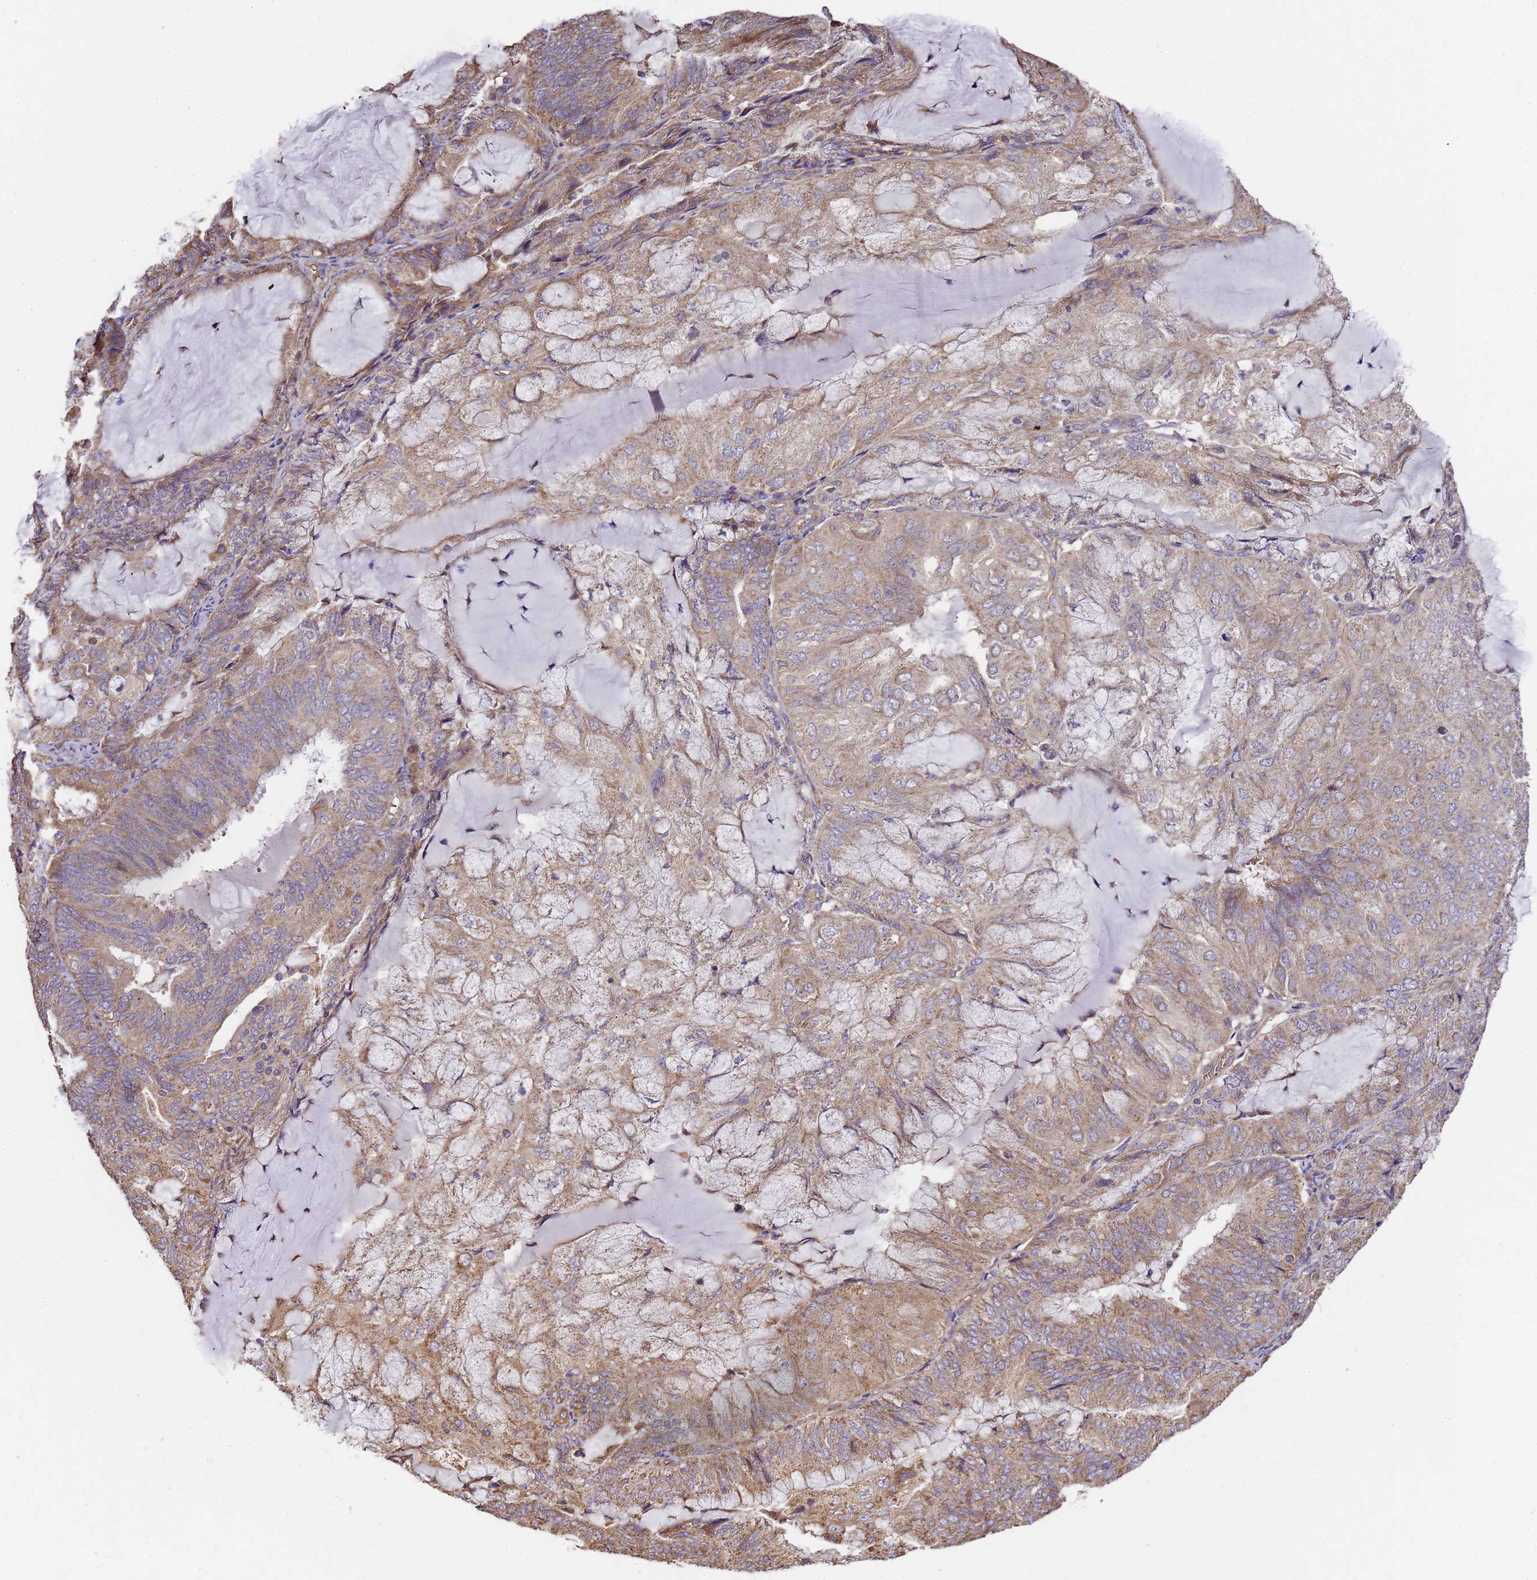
{"staining": {"intensity": "moderate", "quantity": ">75%", "location": "cytoplasmic/membranous"}, "tissue": "endometrial cancer", "cell_type": "Tumor cells", "image_type": "cancer", "snomed": [{"axis": "morphology", "description": "Adenocarcinoma, NOS"}, {"axis": "topography", "description": "Endometrium"}], "caption": "This histopathology image reveals immunohistochemistry staining of endometrial cancer, with medium moderate cytoplasmic/membranous staining in about >75% of tumor cells.", "gene": "LRRIQ1", "patient": {"sex": "female", "age": 81}}